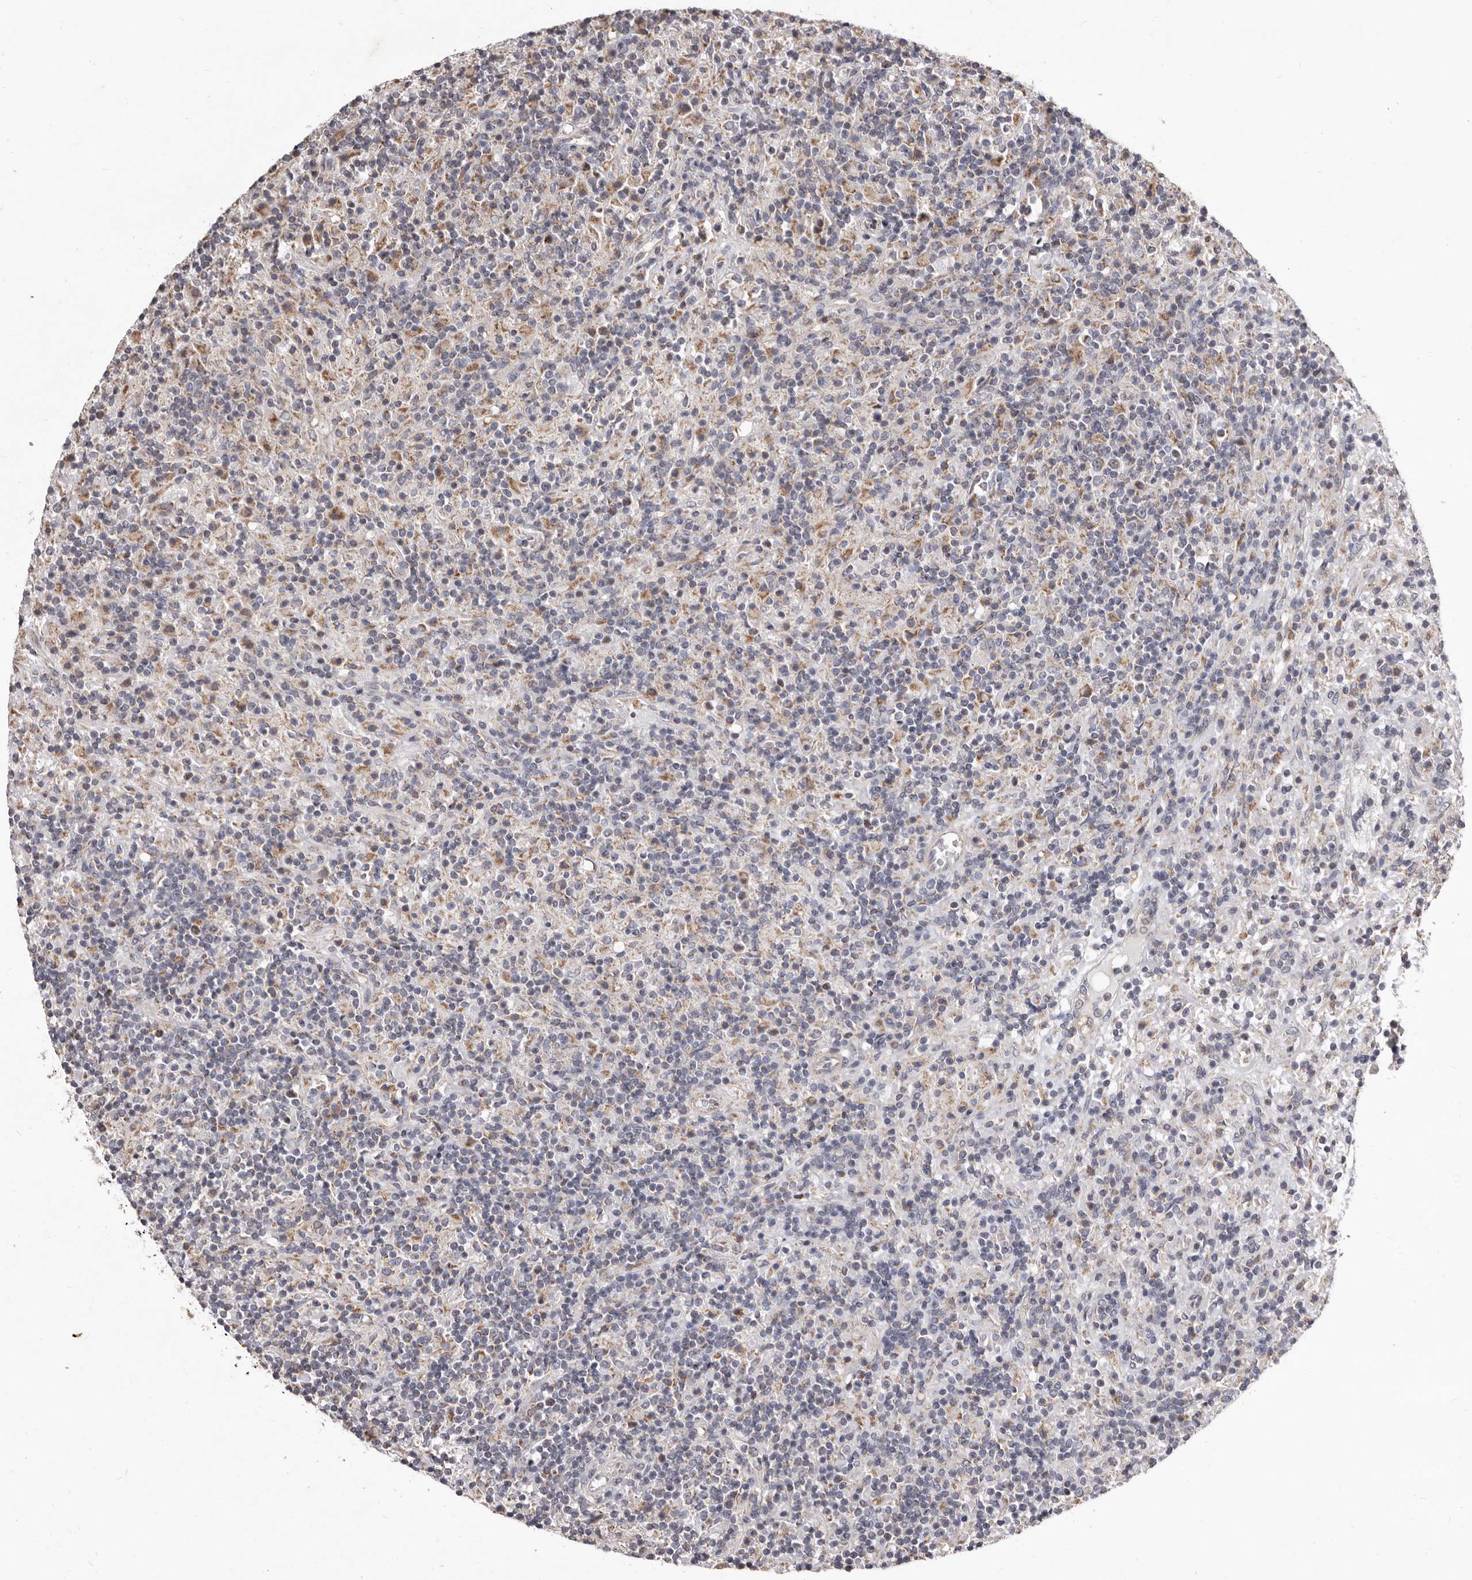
{"staining": {"intensity": "negative", "quantity": "none", "location": "none"}, "tissue": "lymphoma", "cell_type": "Tumor cells", "image_type": "cancer", "snomed": [{"axis": "morphology", "description": "Hodgkin's disease, NOS"}, {"axis": "topography", "description": "Lymph node"}], "caption": "Tumor cells are negative for protein expression in human lymphoma.", "gene": "CXCL14", "patient": {"sex": "male", "age": 70}}